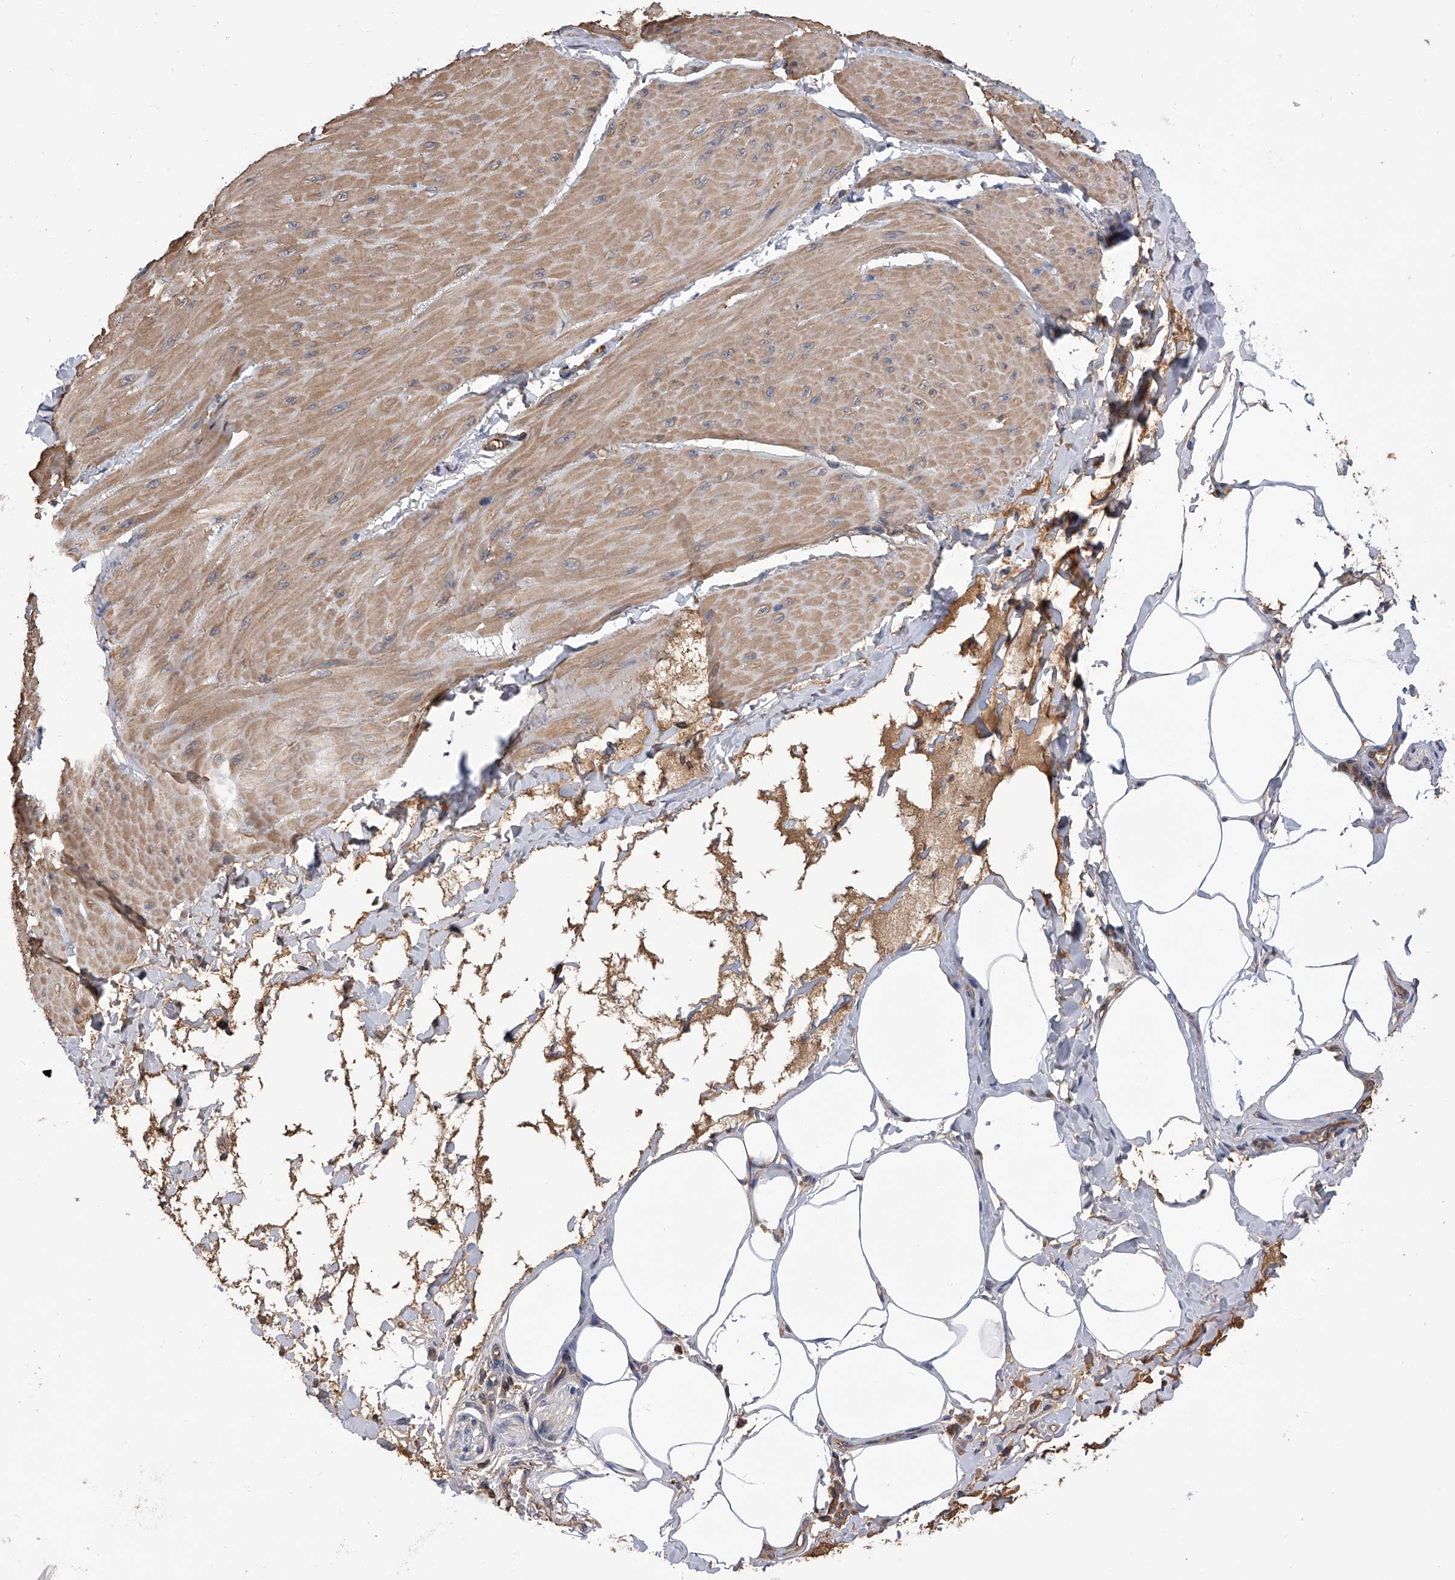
{"staining": {"intensity": "moderate", "quantity": ">75%", "location": "cytoplasmic/membranous"}, "tissue": "smooth muscle", "cell_type": "Smooth muscle cells", "image_type": "normal", "snomed": [{"axis": "morphology", "description": "Urothelial carcinoma, High grade"}, {"axis": "topography", "description": "Urinary bladder"}], "caption": "Human smooth muscle stained with a brown dye reveals moderate cytoplasmic/membranous positive positivity in about >75% of smooth muscle cells.", "gene": "CUL7", "patient": {"sex": "male", "age": 46}}